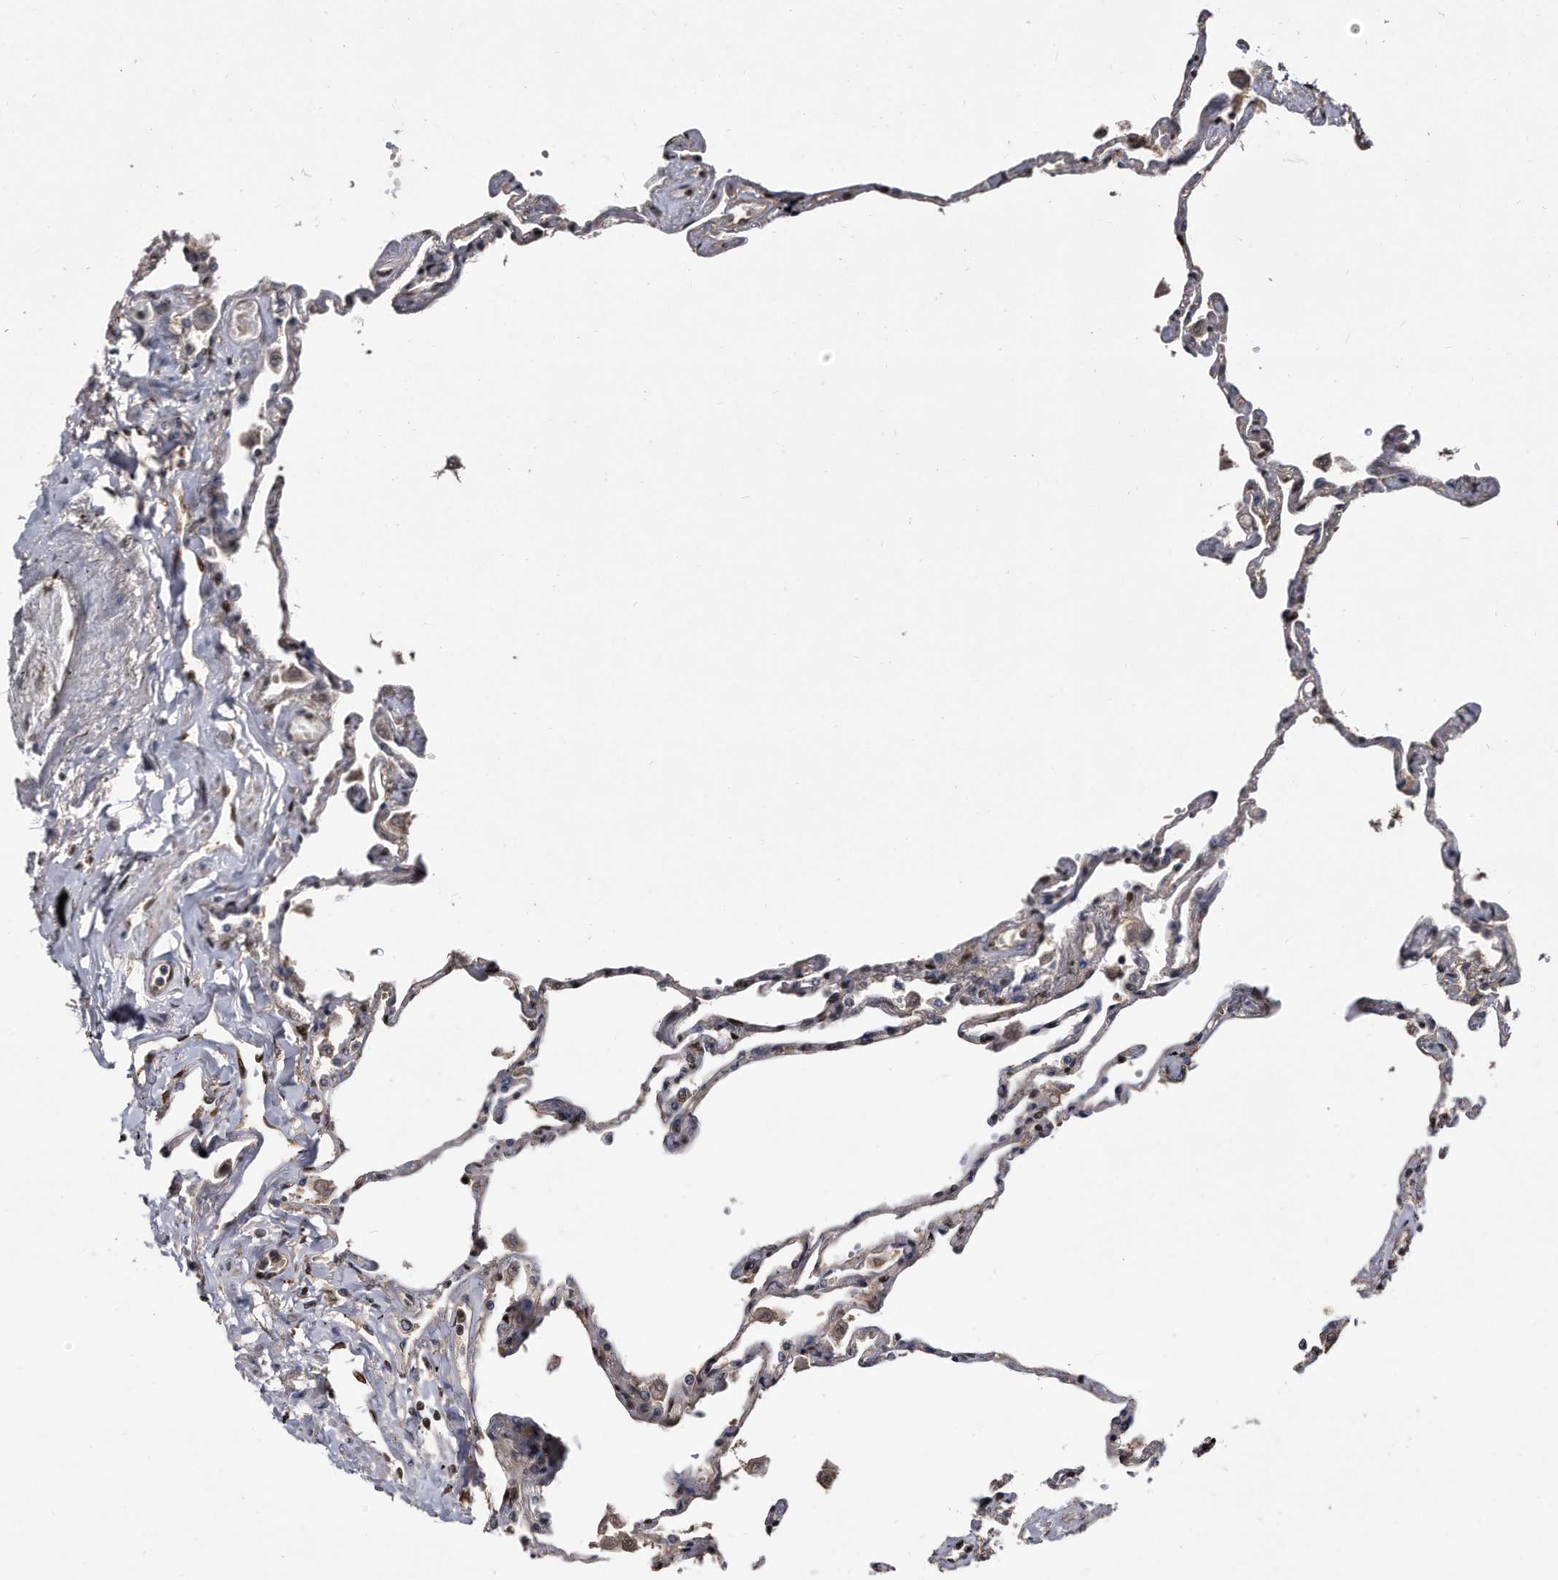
{"staining": {"intensity": "weak", "quantity": "25%-75%", "location": "cytoplasmic/membranous"}, "tissue": "lung", "cell_type": "Alveolar cells", "image_type": "normal", "snomed": [{"axis": "morphology", "description": "Normal tissue, NOS"}, {"axis": "topography", "description": "Lung"}], "caption": "A low amount of weak cytoplasmic/membranous positivity is seen in about 25%-75% of alveolar cells in normal lung.", "gene": "RAD23B", "patient": {"sex": "female", "age": 67}}